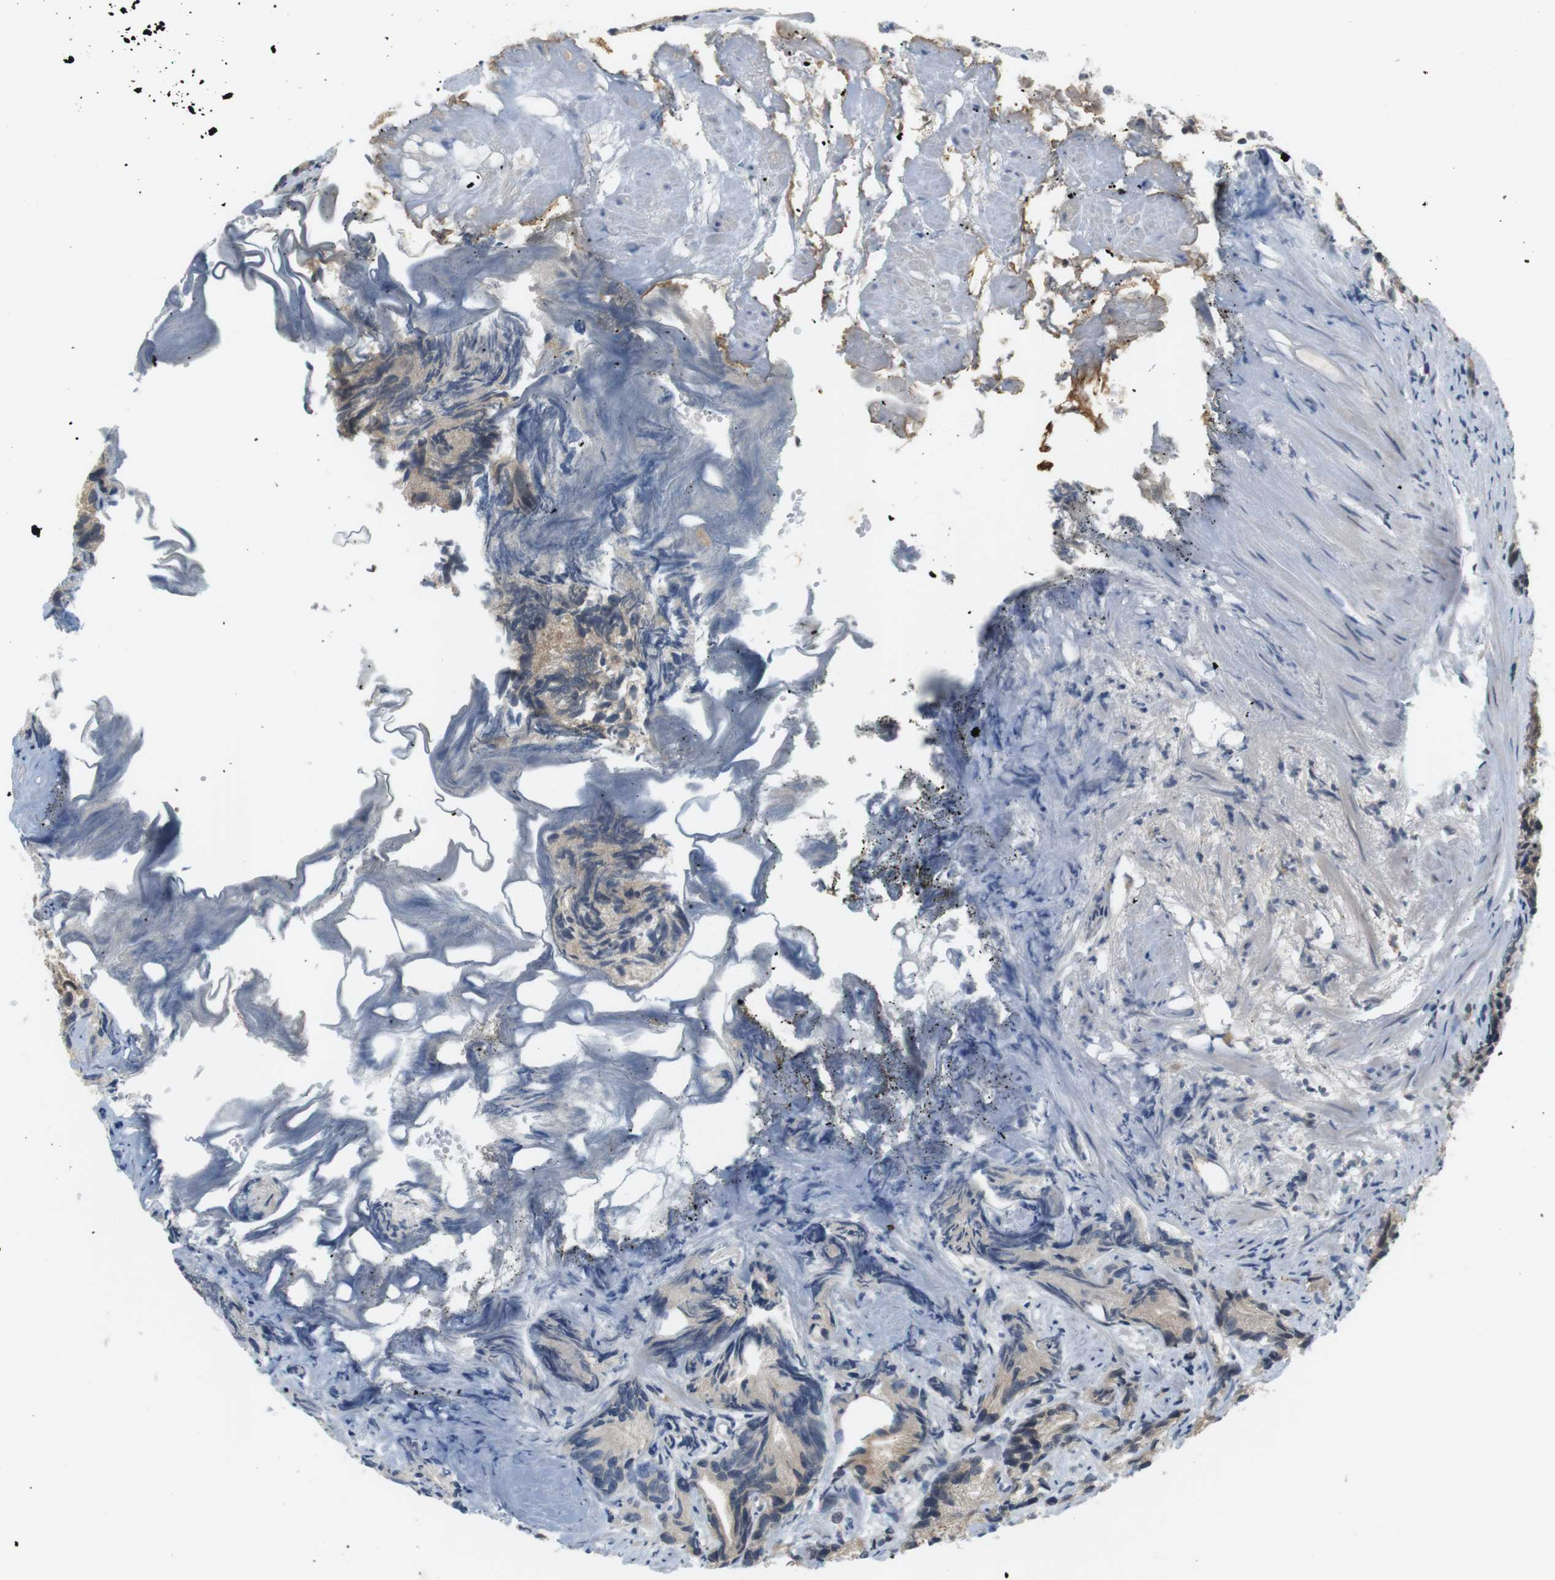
{"staining": {"intensity": "weak", "quantity": ">75%", "location": "cytoplasmic/membranous"}, "tissue": "prostate cancer", "cell_type": "Tumor cells", "image_type": "cancer", "snomed": [{"axis": "morphology", "description": "Adenocarcinoma, Low grade"}, {"axis": "topography", "description": "Prostate"}], "caption": "The immunohistochemical stain labels weak cytoplasmic/membranous expression in tumor cells of adenocarcinoma (low-grade) (prostate) tissue.", "gene": "WNT7A", "patient": {"sex": "male", "age": 89}}